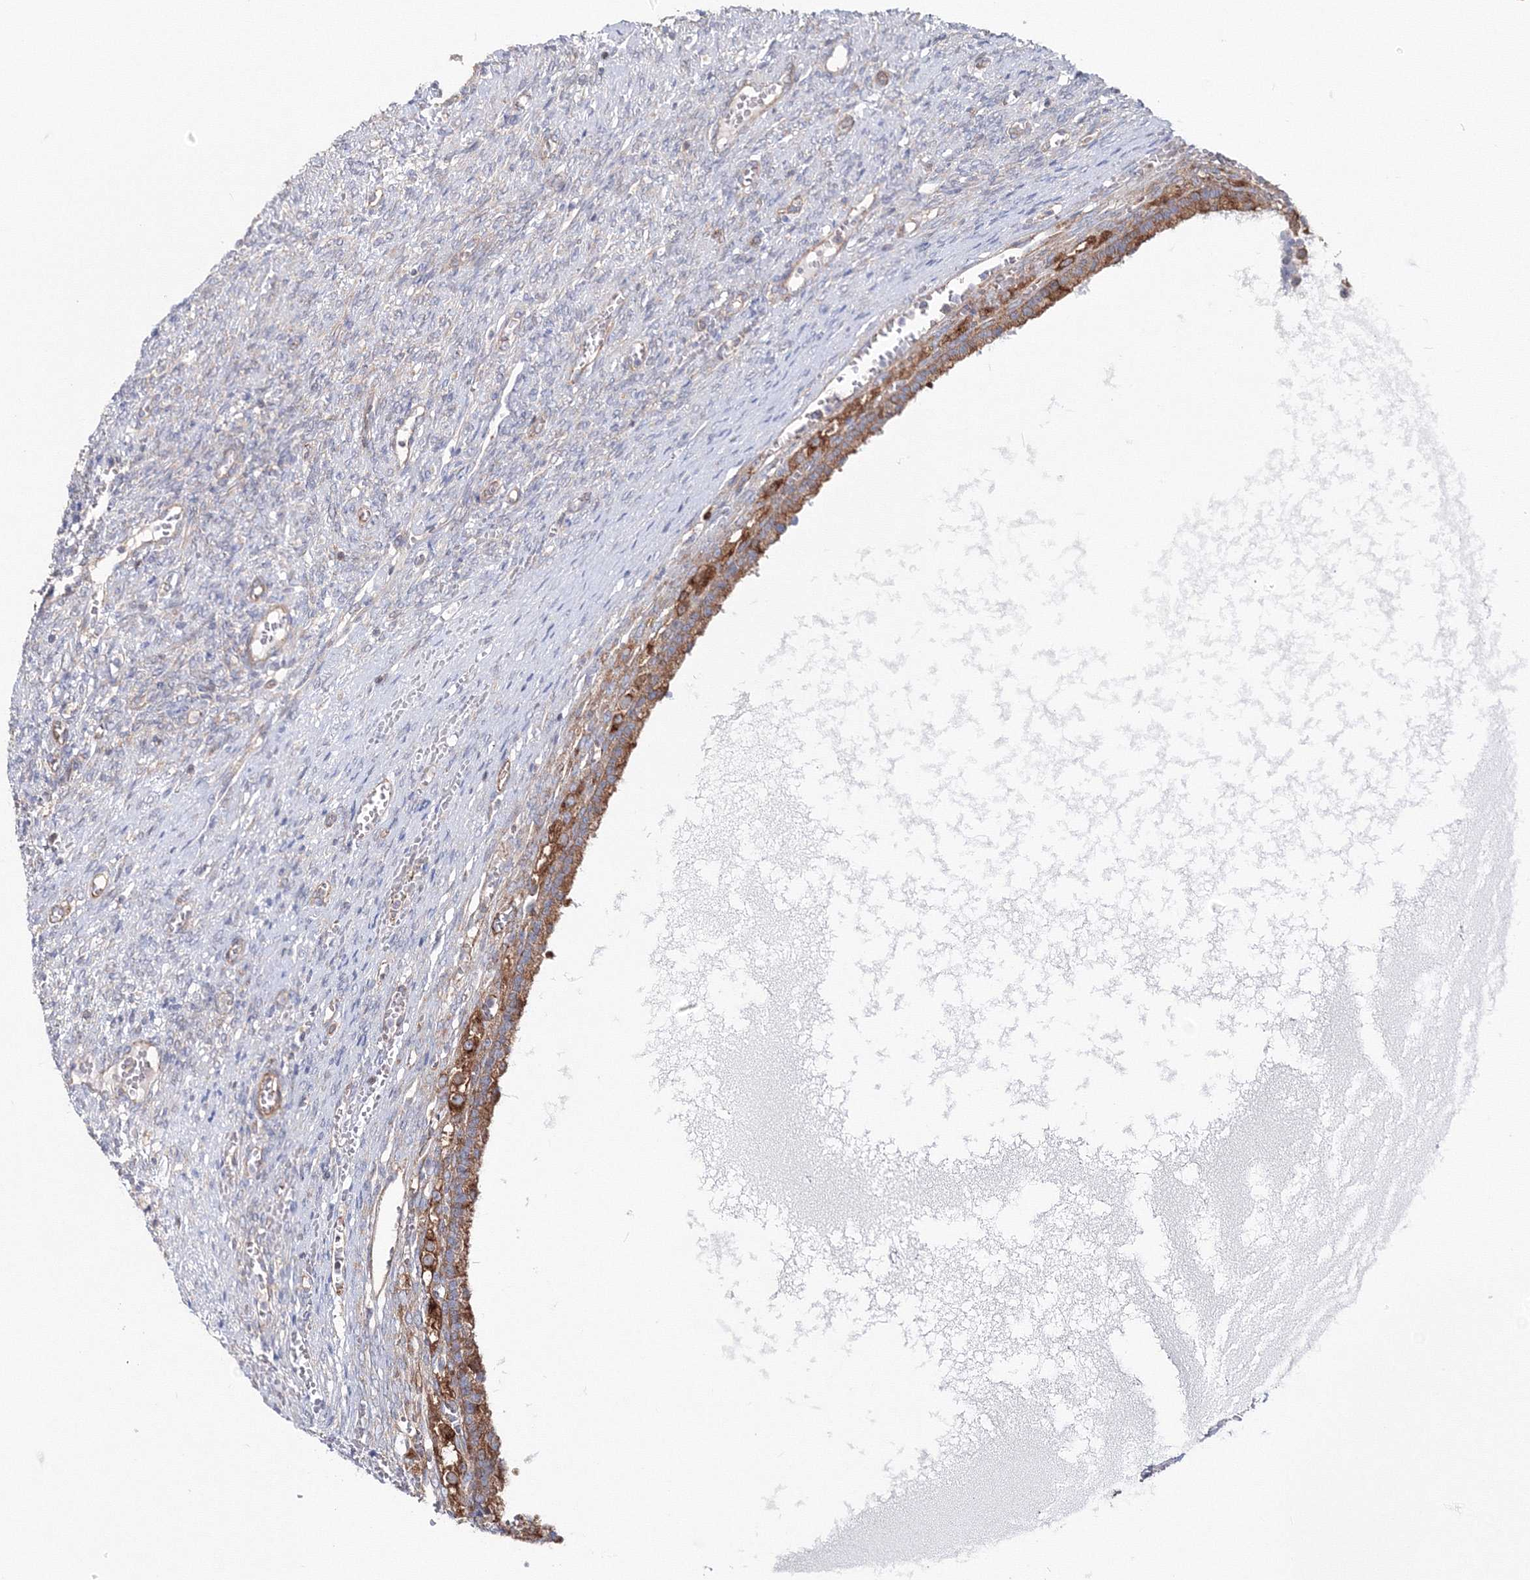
{"staining": {"intensity": "weak", "quantity": ">75%", "location": "cytoplasmic/membranous"}, "tissue": "ovary", "cell_type": "Follicle cells", "image_type": "normal", "snomed": [{"axis": "morphology", "description": "Normal tissue, NOS"}, {"axis": "topography", "description": "Ovary"}], "caption": "The micrograph displays immunohistochemical staining of normal ovary. There is weak cytoplasmic/membranous expression is seen in about >75% of follicle cells. (Stains: DAB in brown, nuclei in blue, Microscopy: brightfield microscopy at high magnification).", "gene": "GGA2", "patient": {"sex": "female", "age": 41}}